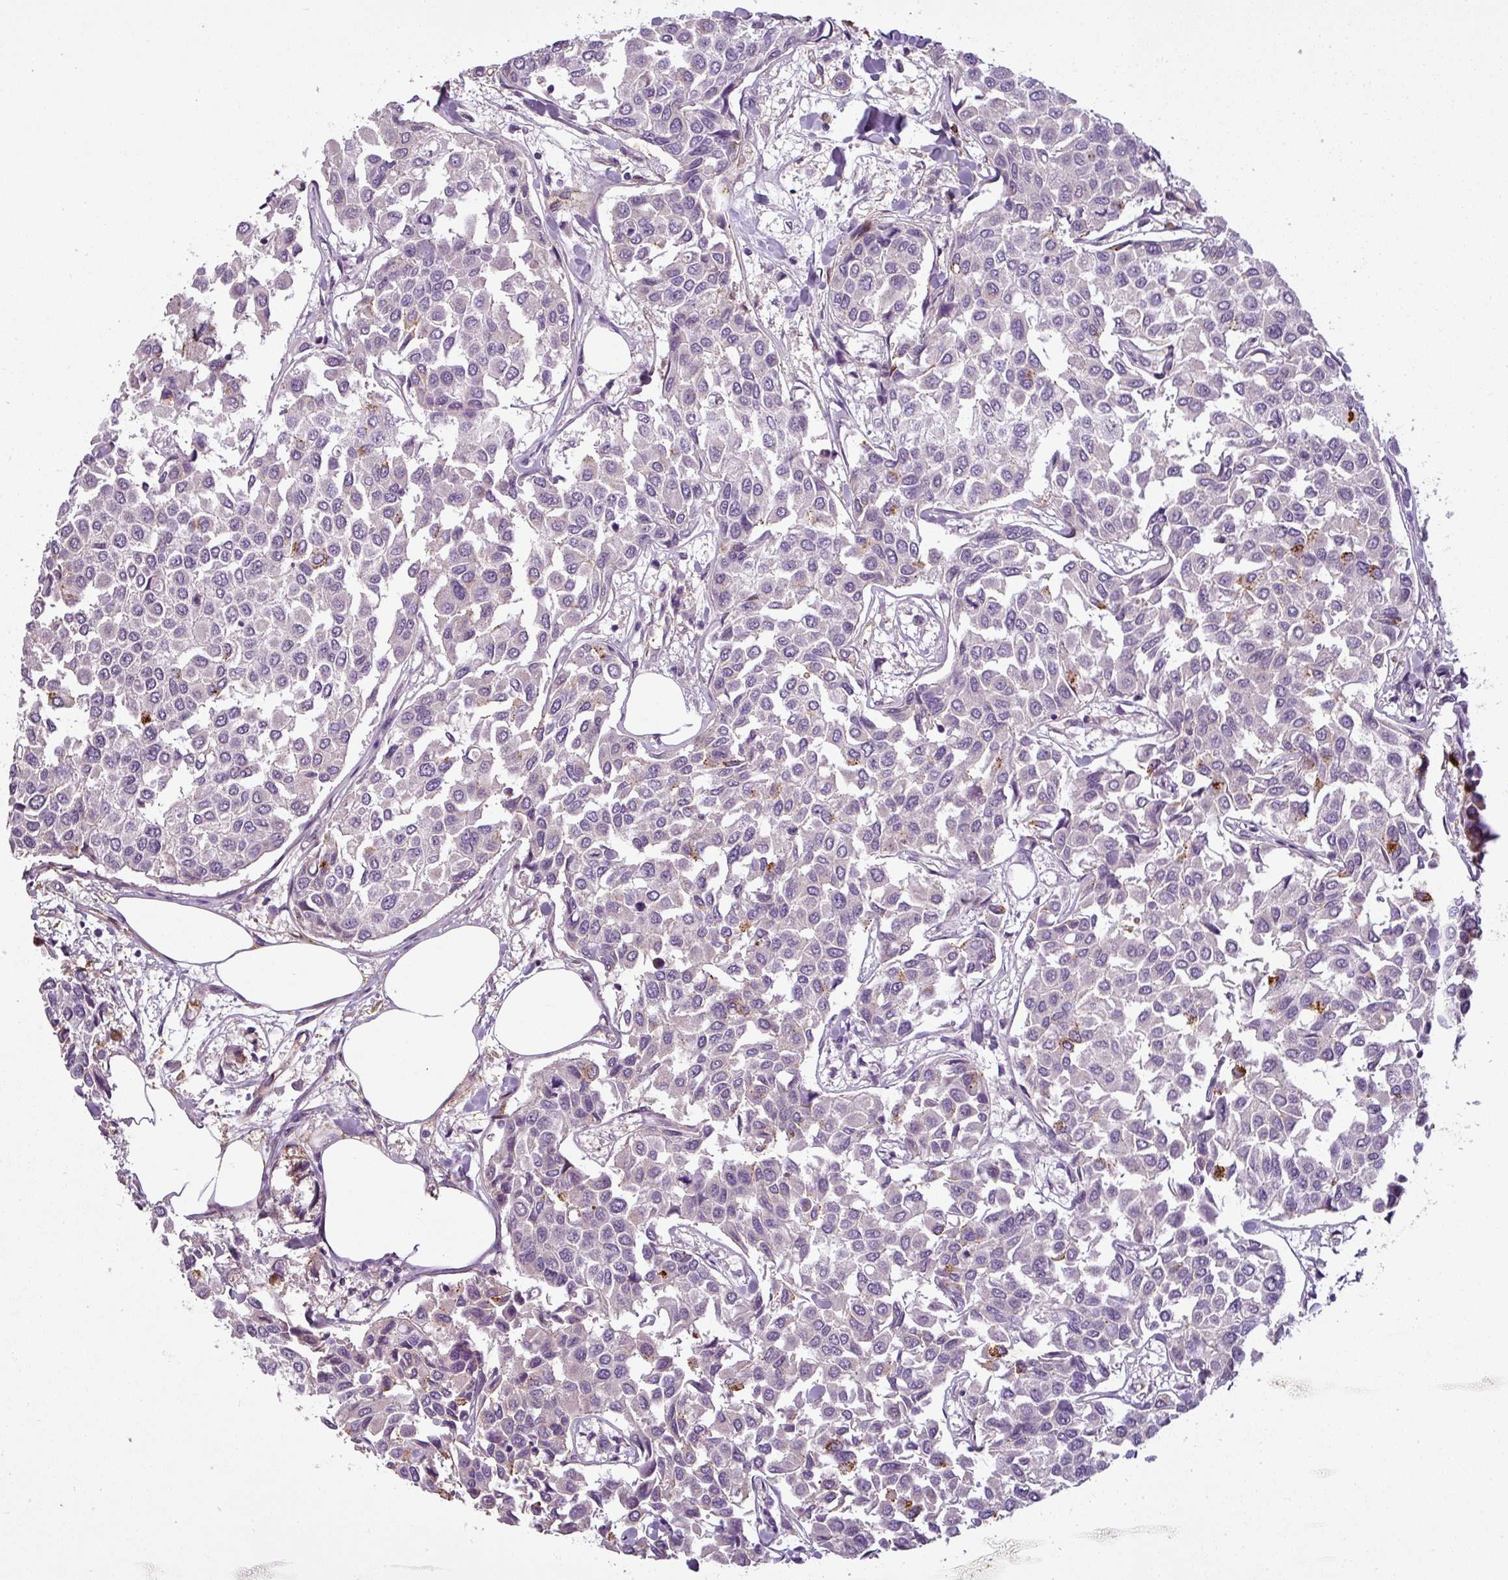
{"staining": {"intensity": "negative", "quantity": "none", "location": "none"}, "tissue": "breast cancer", "cell_type": "Tumor cells", "image_type": "cancer", "snomed": [{"axis": "morphology", "description": "Duct carcinoma"}, {"axis": "topography", "description": "Breast"}], "caption": "Immunohistochemistry of human breast cancer exhibits no positivity in tumor cells. (DAB (3,3'-diaminobenzidine) immunohistochemistry (IHC) with hematoxylin counter stain).", "gene": "APOC1", "patient": {"sex": "female", "age": 55}}